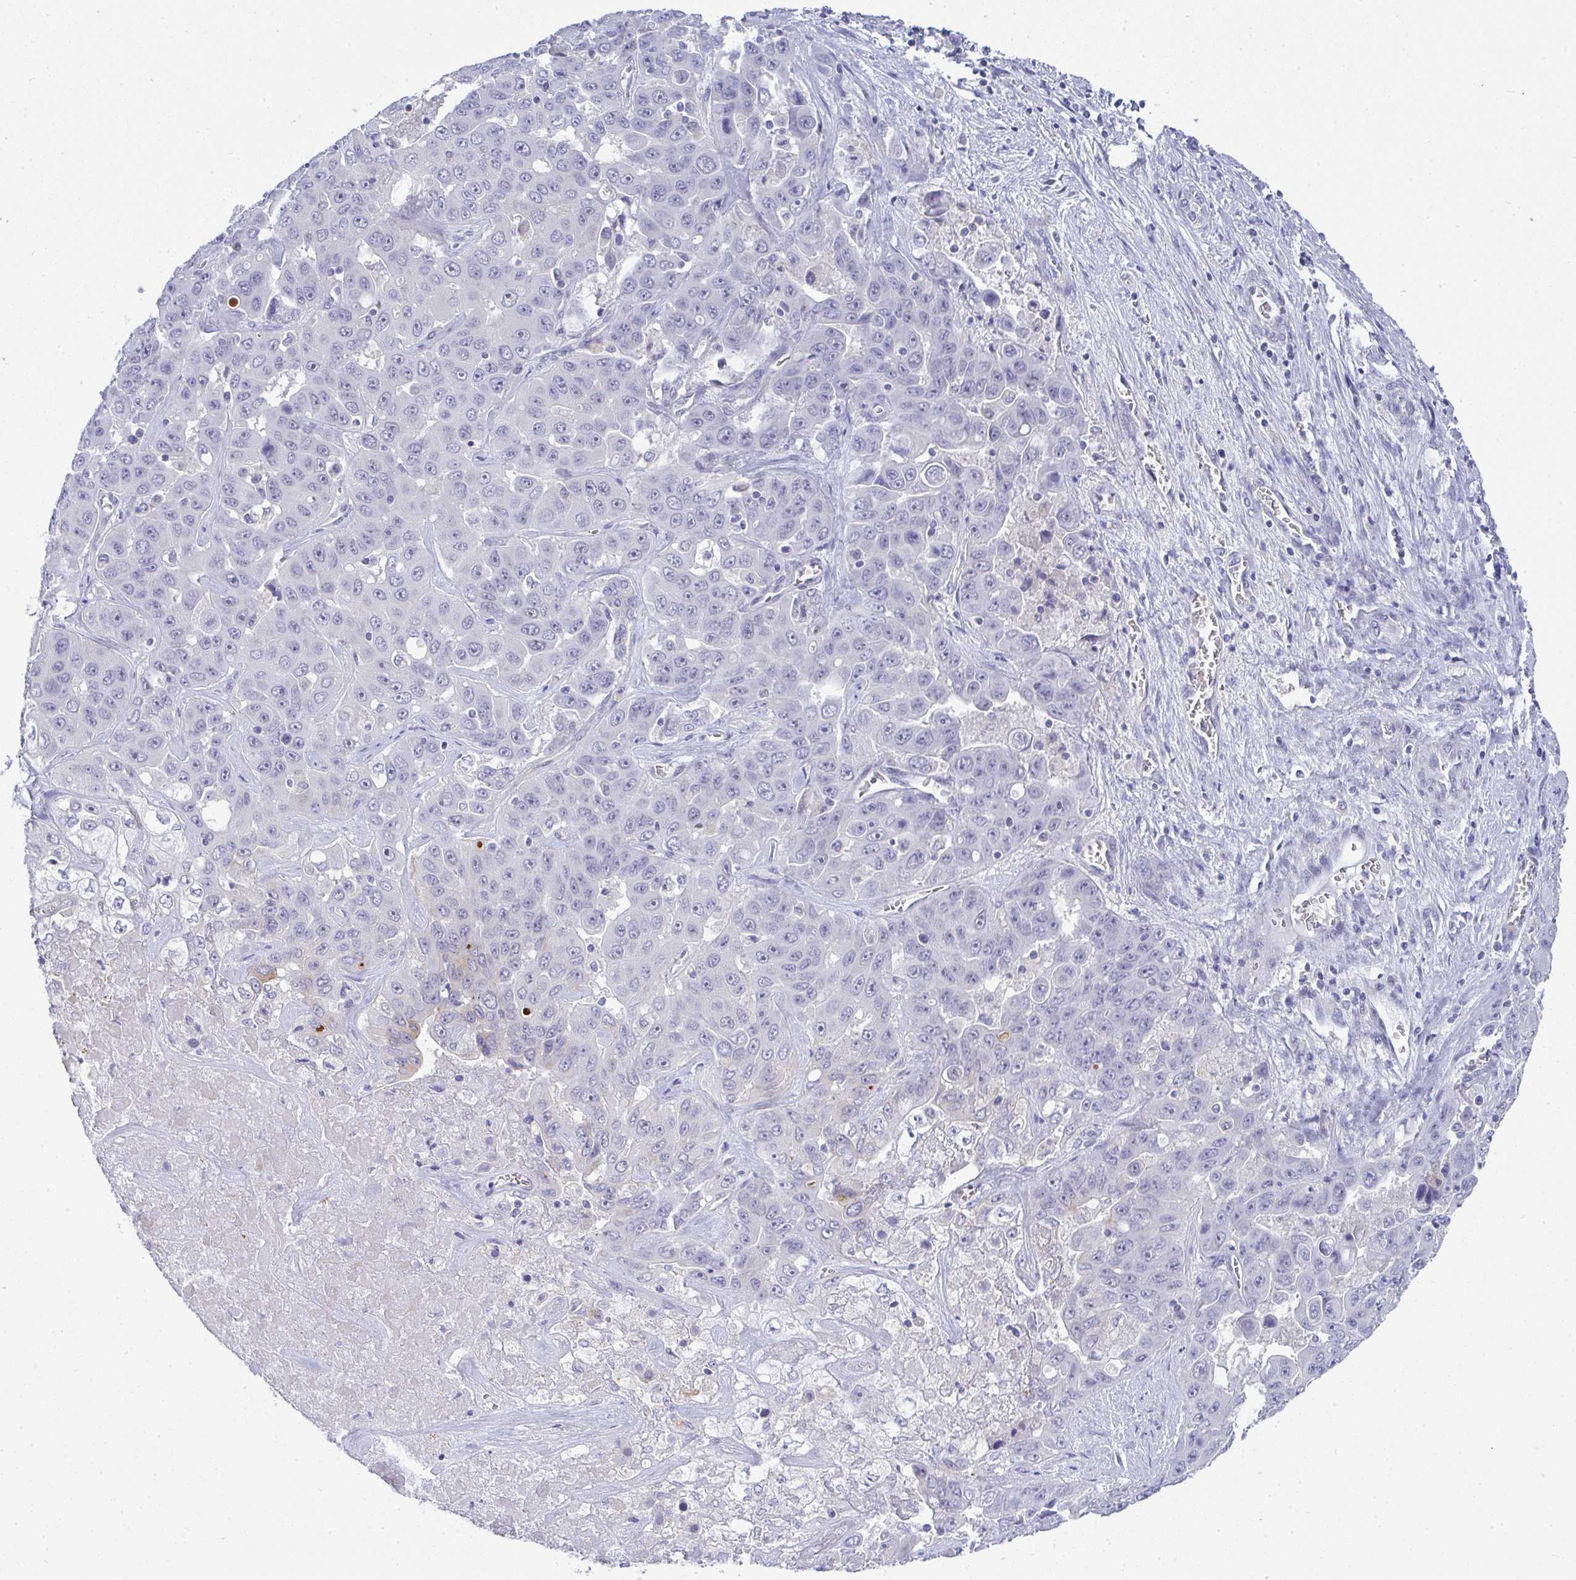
{"staining": {"intensity": "negative", "quantity": "none", "location": "none"}, "tissue": "liver cancer", "cell_type": "Tumor cells", "image_type": "cancer", "snomed": [{"axis": "morphology", "description": "Cholangiocarcinoma"}, {"axis": "topography", "description": "Liver"}], "caption": "DAB immunohistochemical staining of liver cholangiocarcinoma reveals no significant expression in tumor cells. (DAB (3,3'-diaminobenzidine) immunohistochemistry (IHC) visualized using brightfield microscopy, high magnification).", "gene": "TMEM82", "patient": {"sex": "female", "age": 52}}